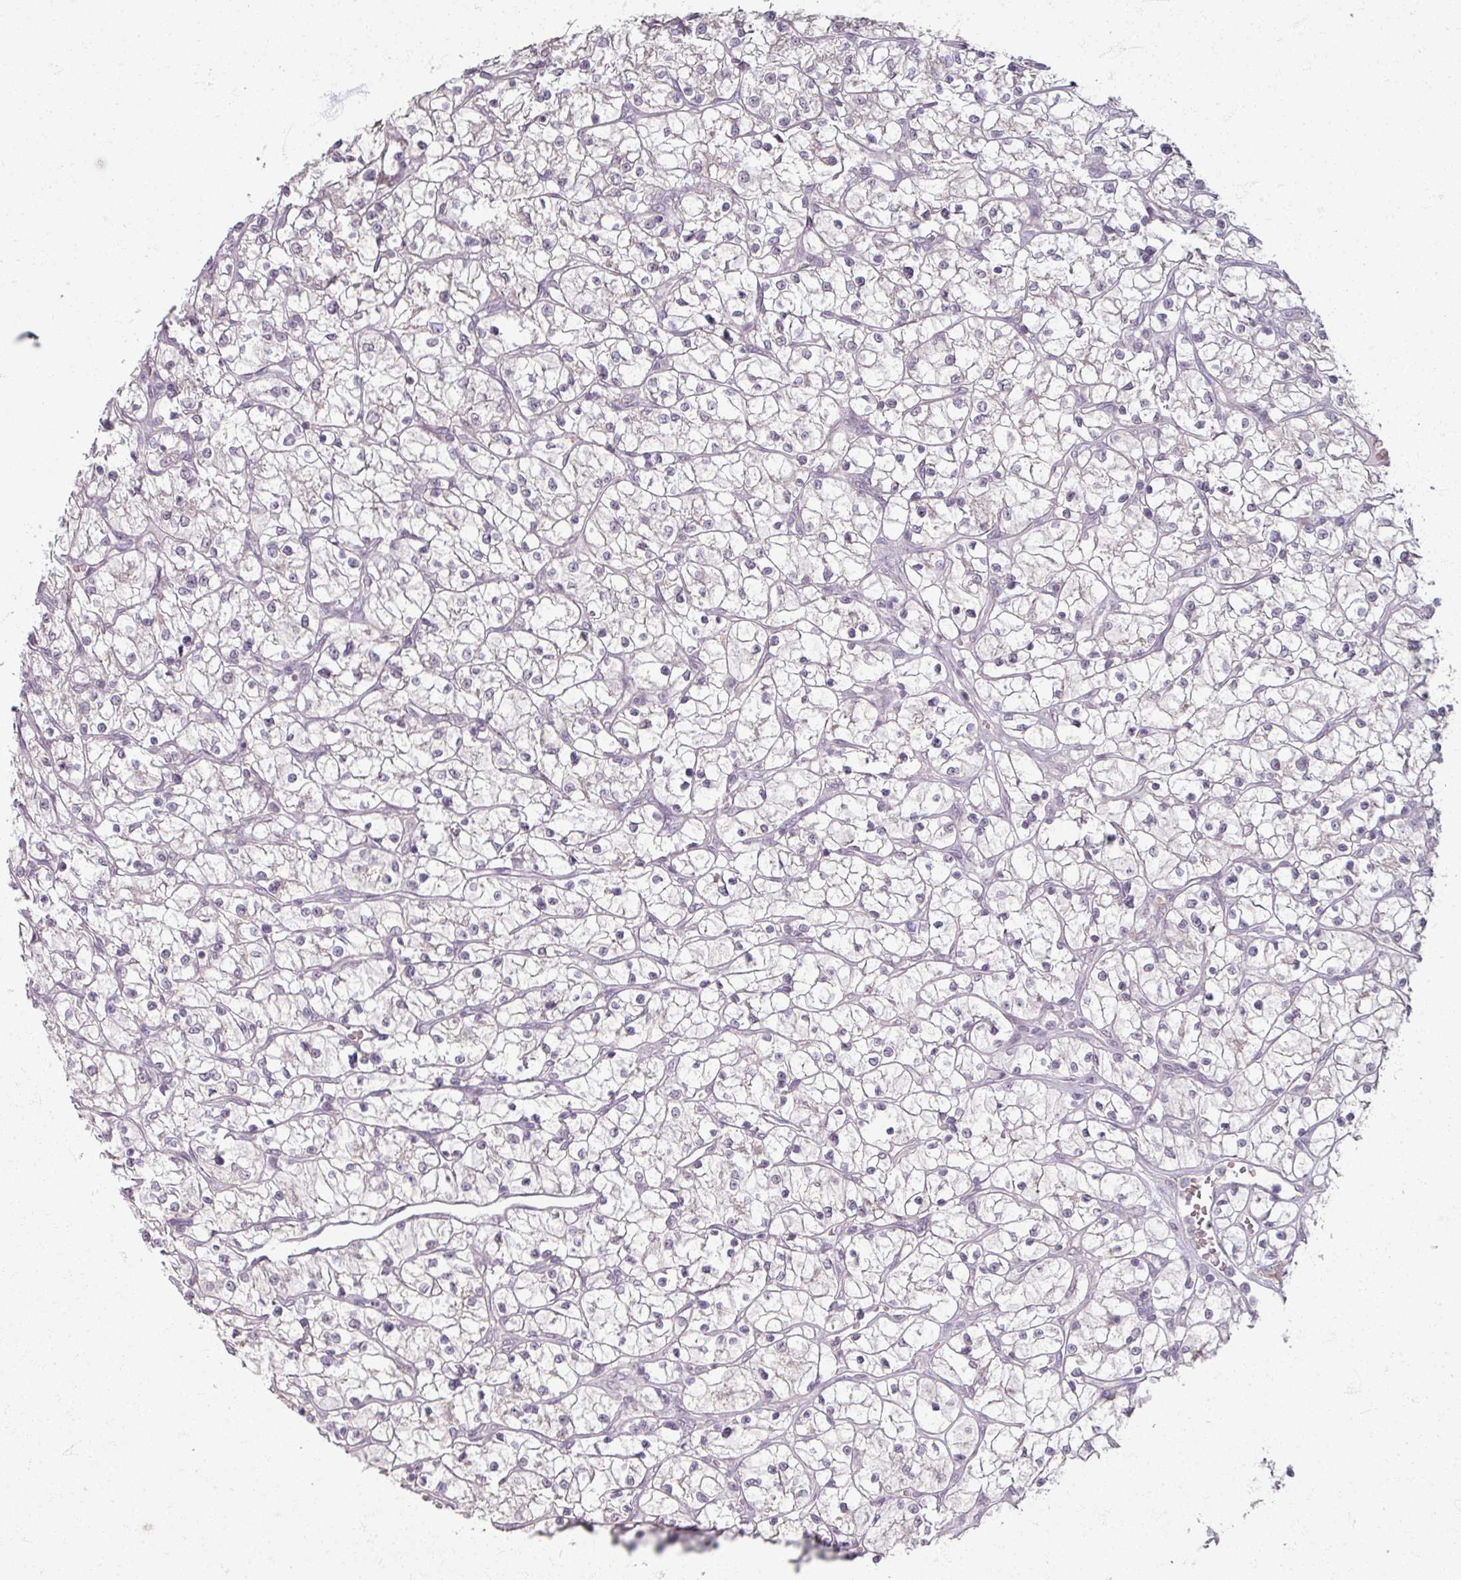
{"staining": {"intensity": "negative", "quantity": "none", "location": "none"}, "tissue": "renal cancer", "cell_type": "Tumor cells", "image_type": "cancer", "snomed": [{"axis": "morphology", "description": "Adenocarcinoma, NOS"}, {"axis": "topography", "description": "Kidney"}], "caption": "High magnification brightfield microscopy of renal adenocarcinoma stained with DAB (3,3'-diaminobenzidine) (brown) and counterstained with hematoxylin (blue): tumor cells show no significant staining.", "gene": "SOX11", "patient": {"sex": "female", "age": 64}}